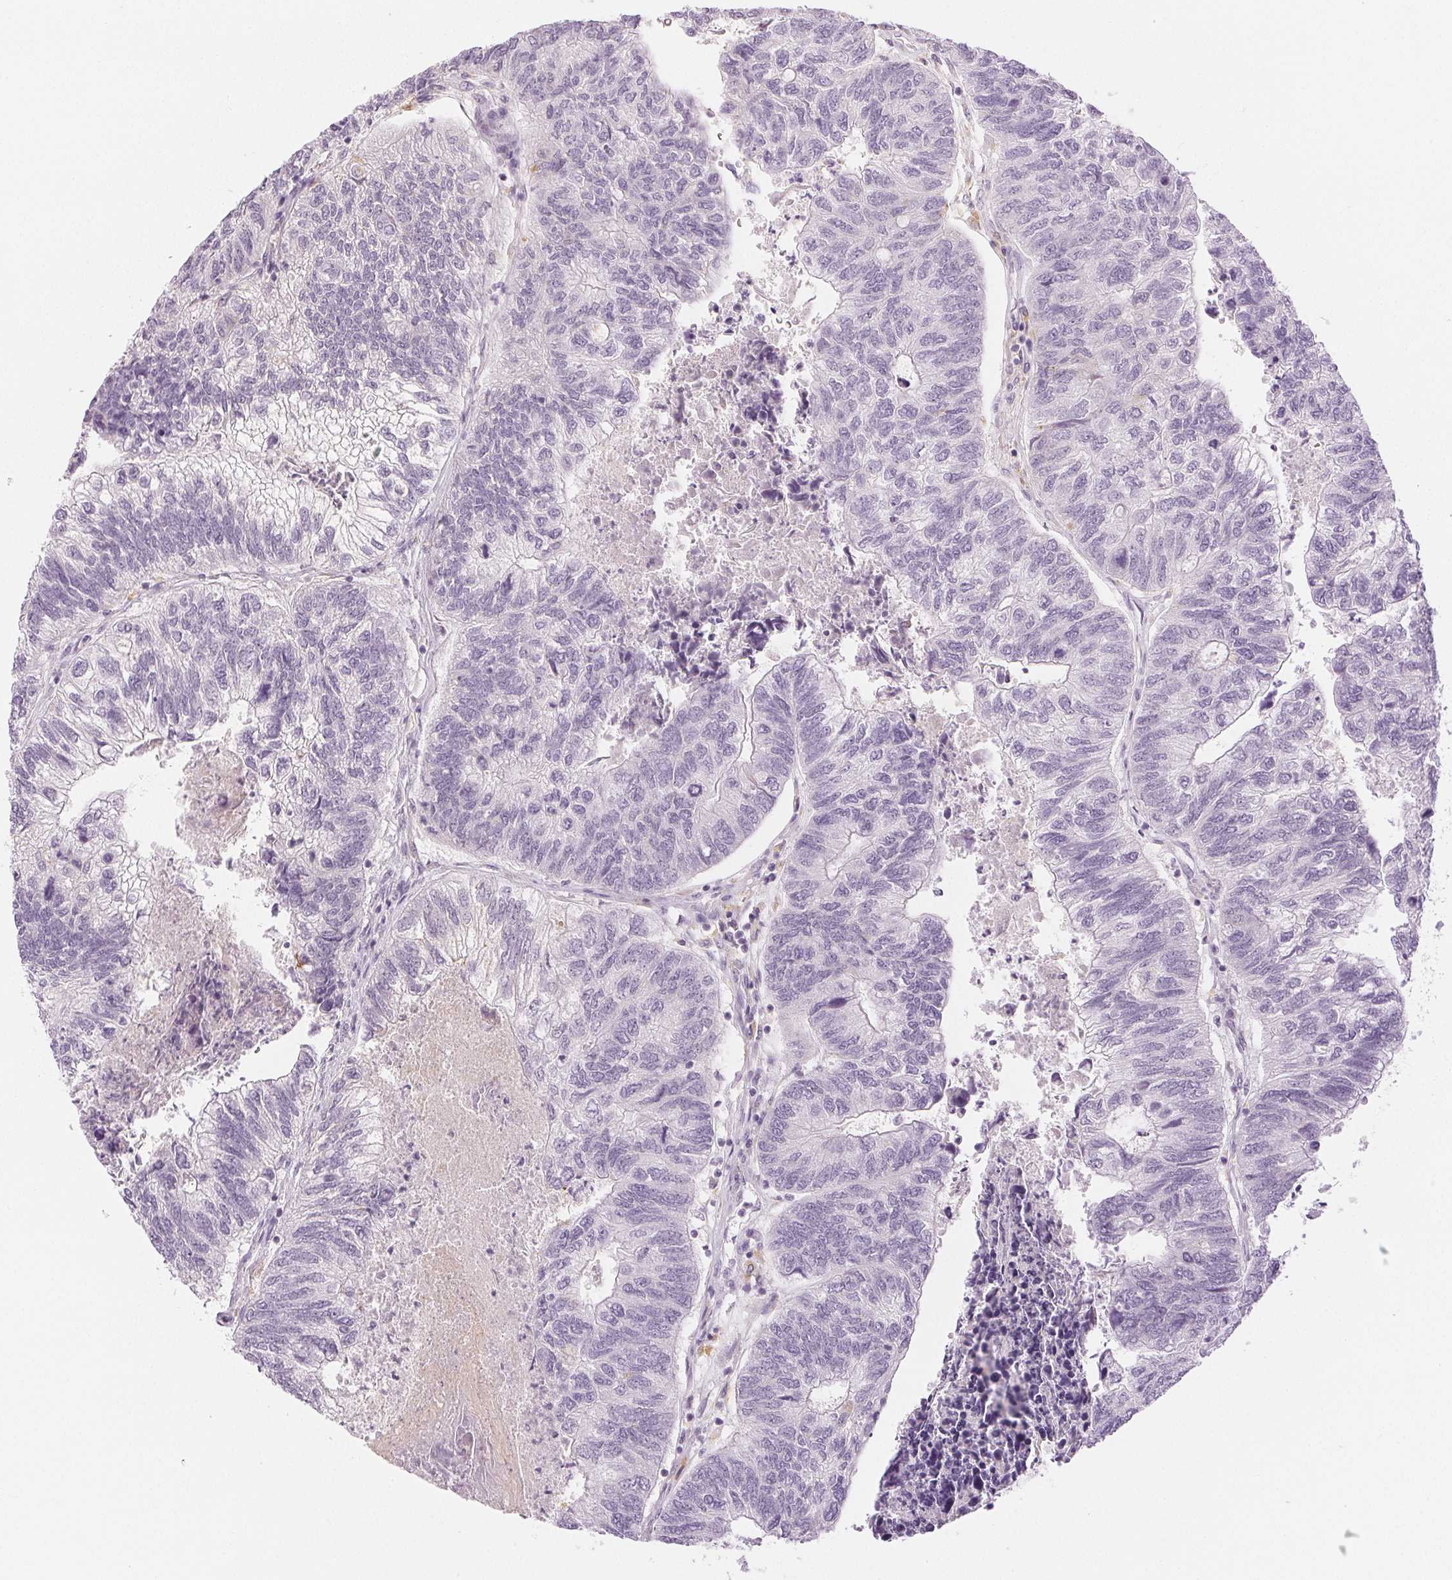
{"staining": {"intensity": "negative", "quantity": "none", "location": "none"}, "tissue": "colorectal cancer", "cell_type": "Tumor cells", "image_type": "cancer", "snomed": [{"axis": "morphology", "description": "Adenocarcinoma, NOS"}, {"axis": "topography", "description": "Colon"}], "caption": "Tumor cells are negative for protein expression in human colorectal cancer (adenocarcinoma).", "gene": "SLC5A2", "patient": {"sex": "female", "age": 67}}